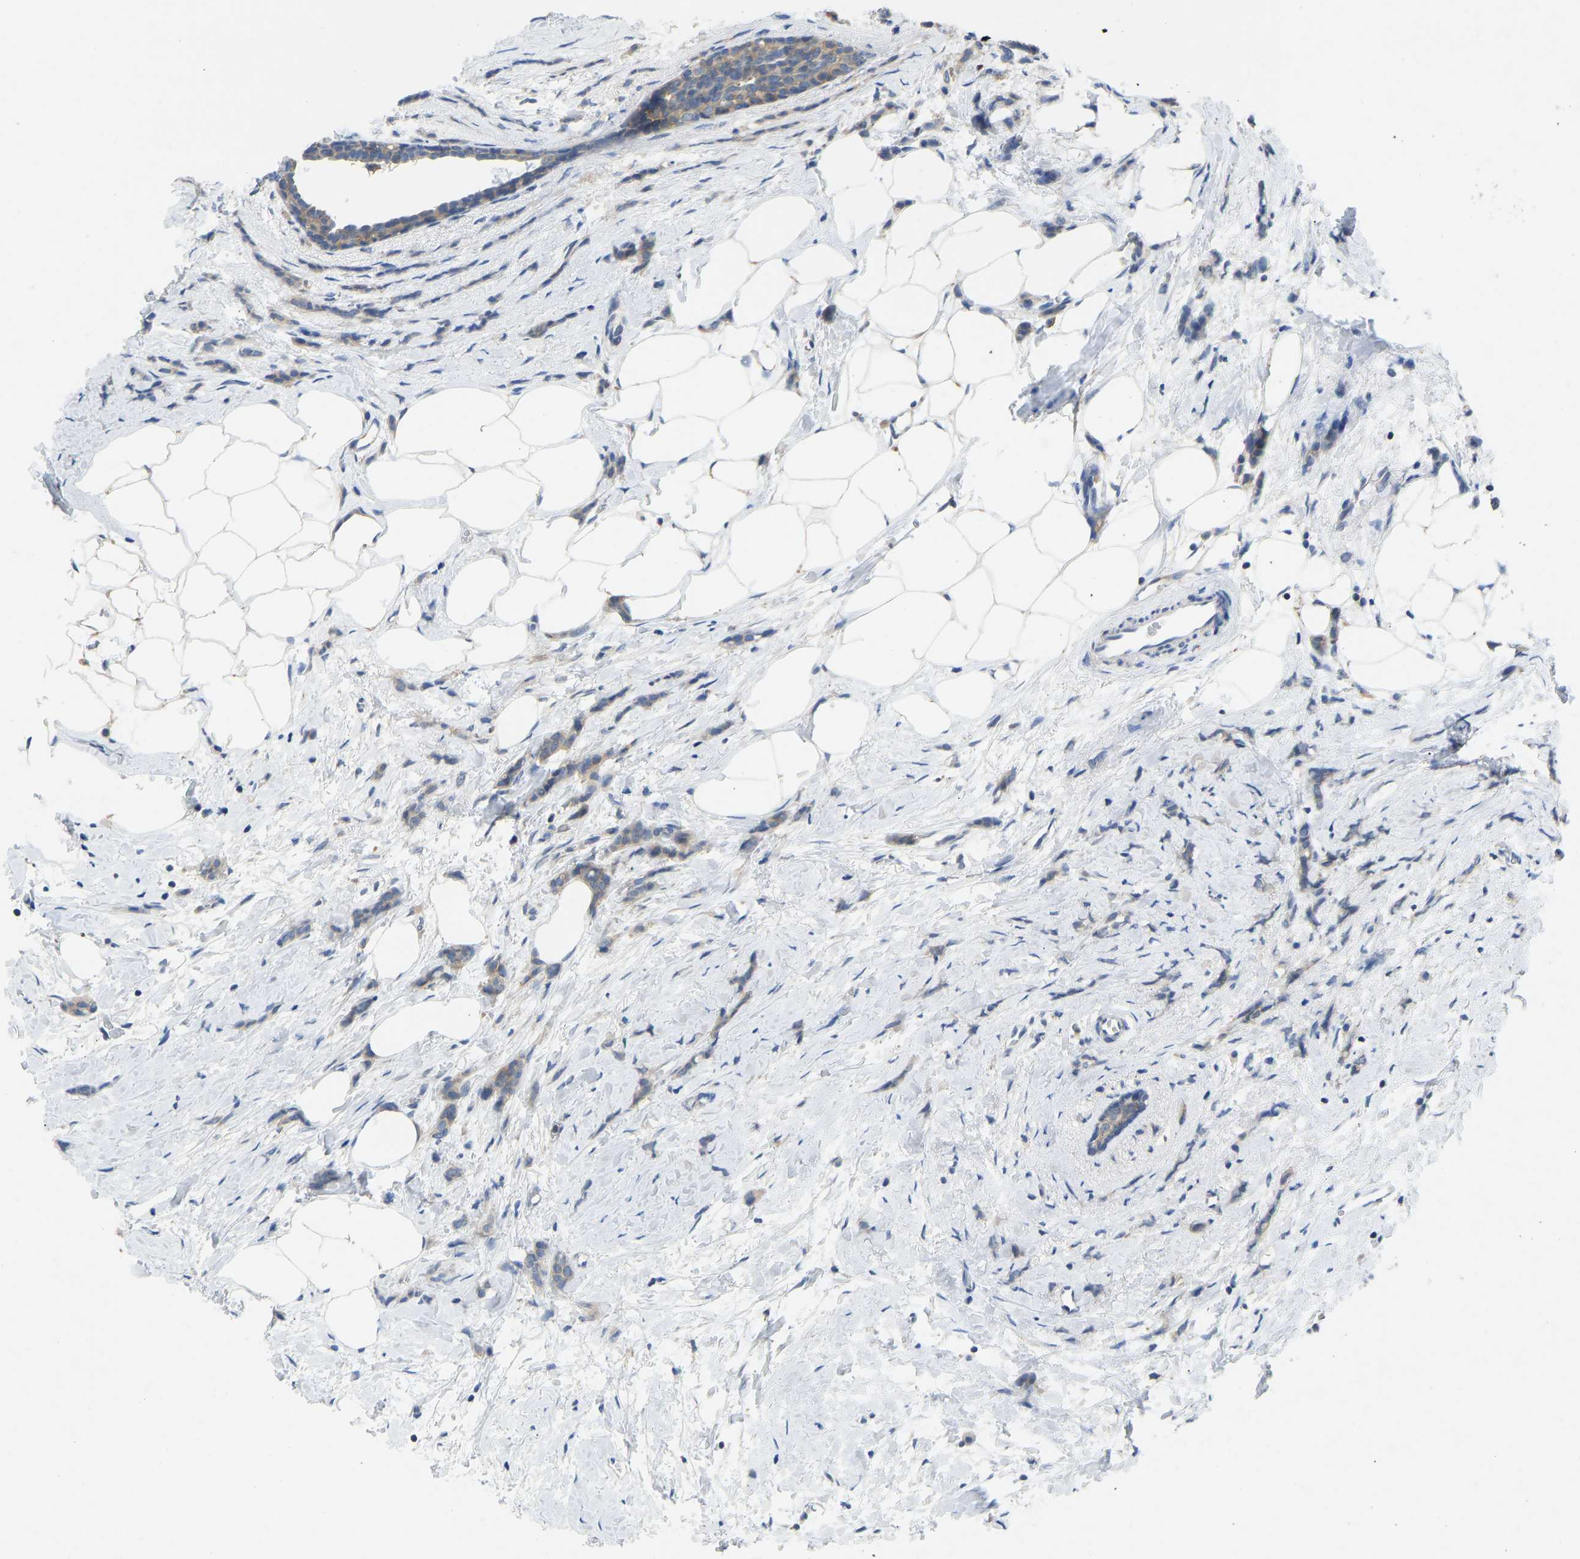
{"staining": {"intensity": "weak", "quantity": ">75%", "location": "cytoplasmic/membranous"}, "tissue": "breast cancer", "cell_type": "Tumor cells", "image_type": "cancer", "snomed": [{"axis": "morphology", "description": "Lobular carcinoma, in situ"}, {"axis": "morphology", "description": "Lobular carcinoma"}, {"axis": "topography", "description": "Breast"}], "caption": "Protein expression by immunohistochemistry (IHC) exhibits weak cytoplasmic/membranous expression in approximately >75% of tumor cells in lobular carcinoma (breast).", "gene": "NDRG3", "patient": {"sex": "female", "age": 41}}